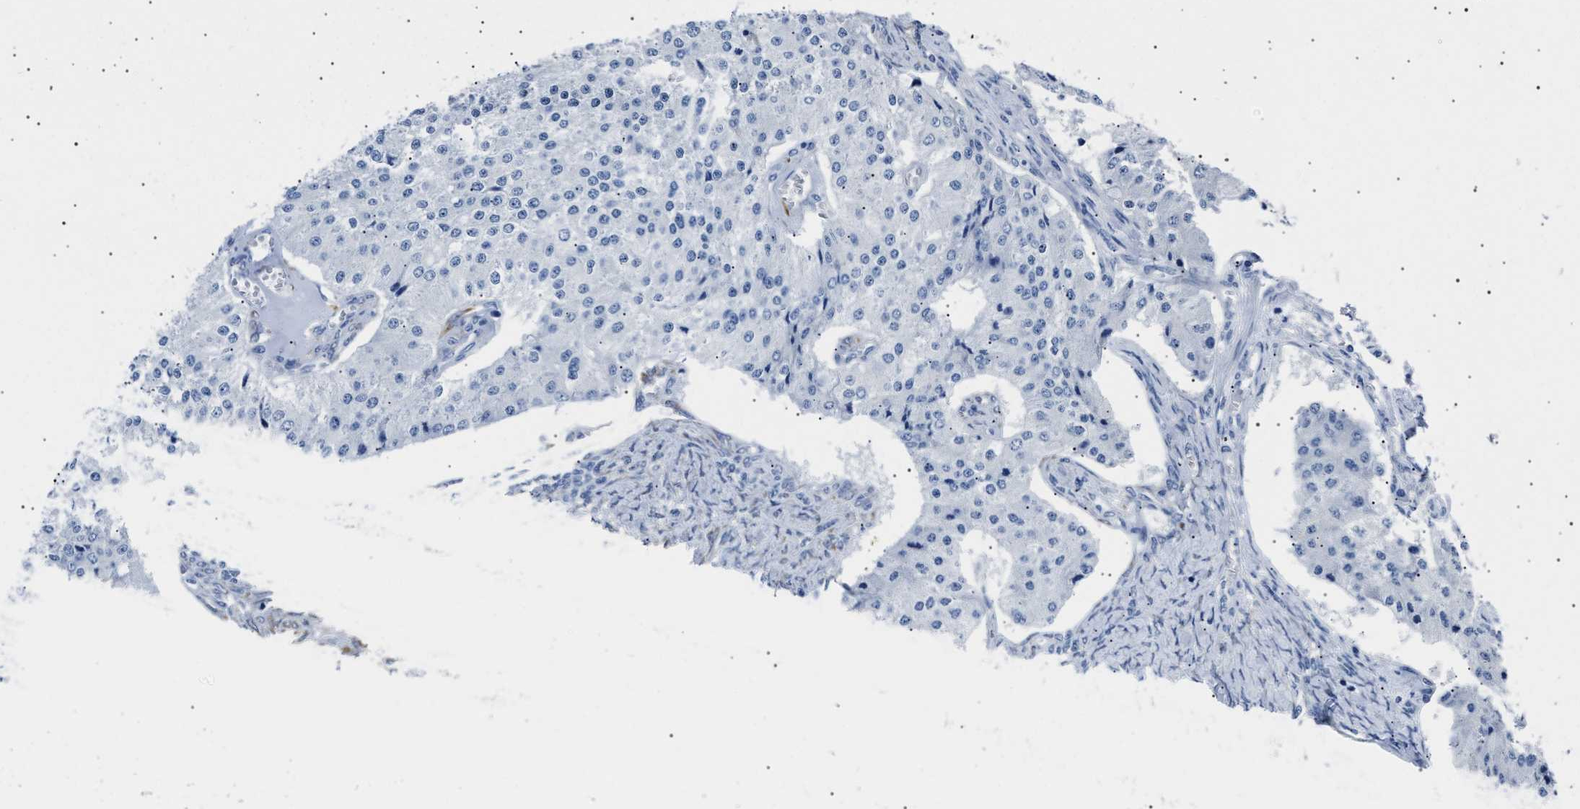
{"staining": {"intensity": "negative", "quantity": "none", "location": "none"}, "tissue": "carcinoid", "cell_type": "Tumor cells", "image_type": "cancer", "snomed": [{"axis": "morphology", "description": "Carcinoid, malignant, NOS"}, {"axis": "topography", "description": "Colon"}], "caption": "Immunohistochemical staining of carcinoid displays no significant positivity in tumor cells.", "gene": "HEMGN", "patient": {"sex": "female", "age": 52}}